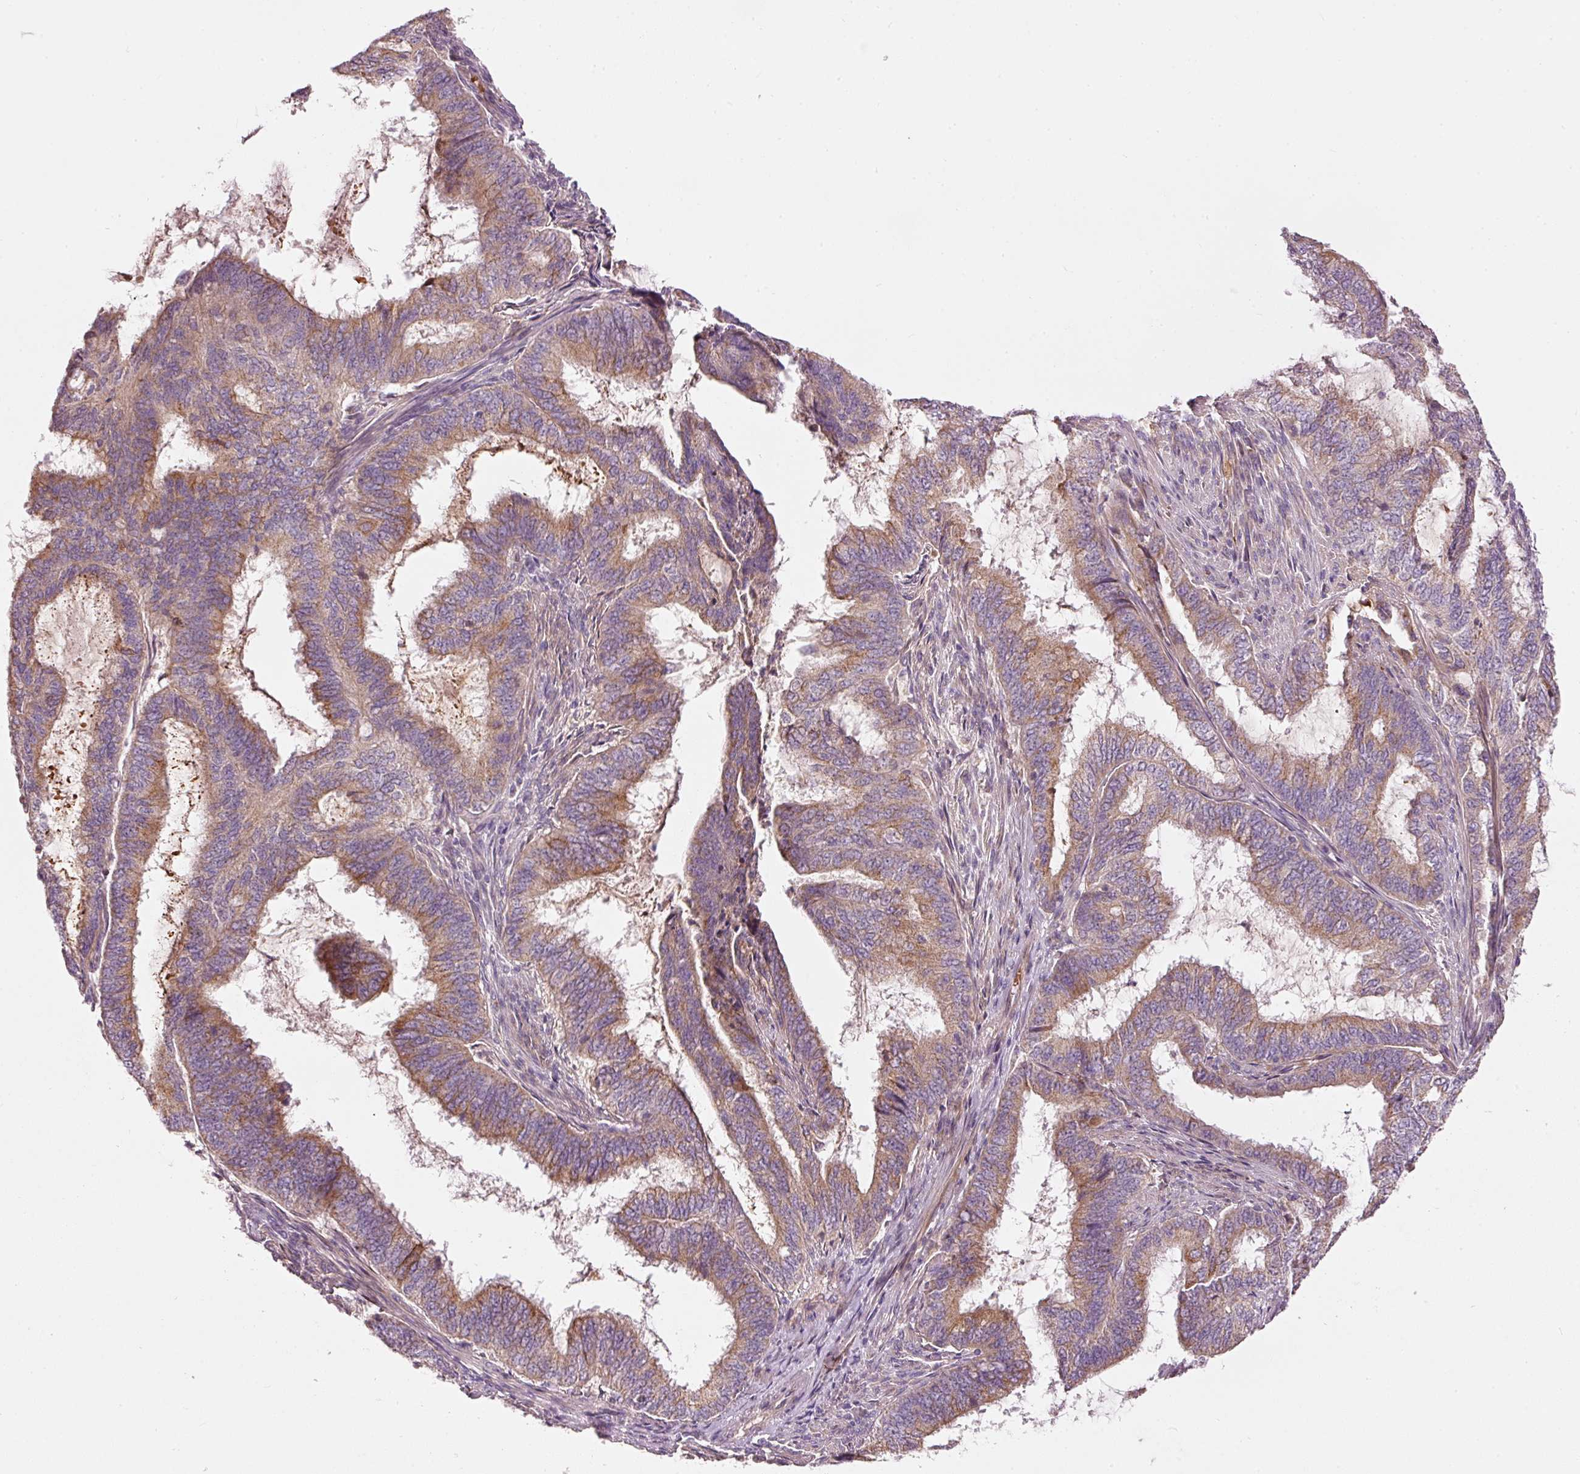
{"staining": {"intensity": "moderate", "quantity": ">75%", "location": "cytoplasmic/membranous"}, "tissue": "endometrial cancer", "cell_type": "Tumor cells", "image_type": "cancer", "snomed": [{"axis": "morphology", "description": "Adenocarcinoma, NOS"}, {"axis": "topography", "description": "Endometrium"}], "caption": "This is a photomicrograph of IHC staining of endometrial cancer (adenocarcinoma), which shows moderate expression in the cytoplasmic/membranous of tumor cells.", "gene": "KLHL21", "patient": {"sex": "female", "age": 51}}